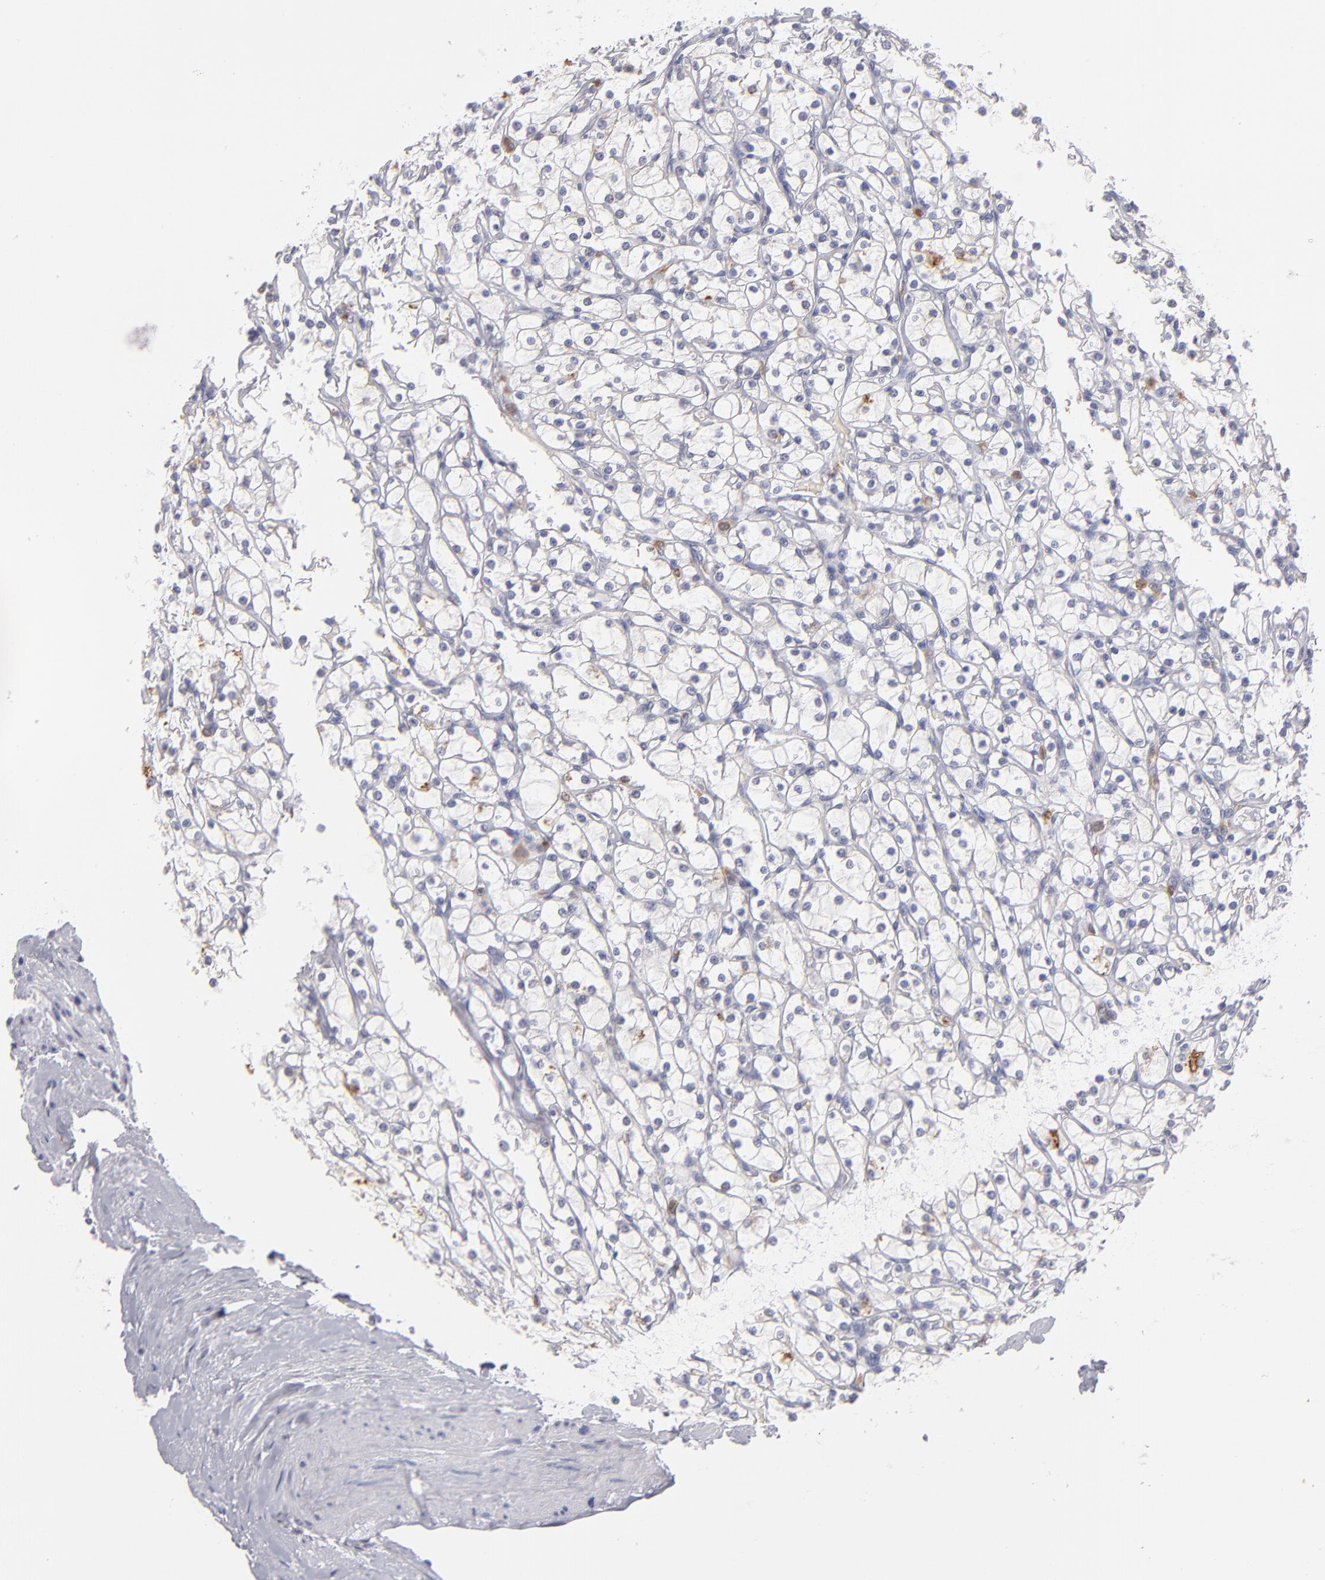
{"staining": {"intensity": "negative", "quantity": "none", "location": "none"}, "tissue": "renal cancer", "cell_type": "Tumor cells", "image_type": "cancer", "snomed": [{"axis": "morphology", "description": "Adenocarcinoma, NOS"}, {"axis": "topography", "description": "Kidney"}], "caption": "Renal cancer (adenocarcinoma) stained for a protein using immunohistochemistry displays no expression tumor cells.", "gene": "MGAM", "patient": {"sex": "female", "age": 73}}